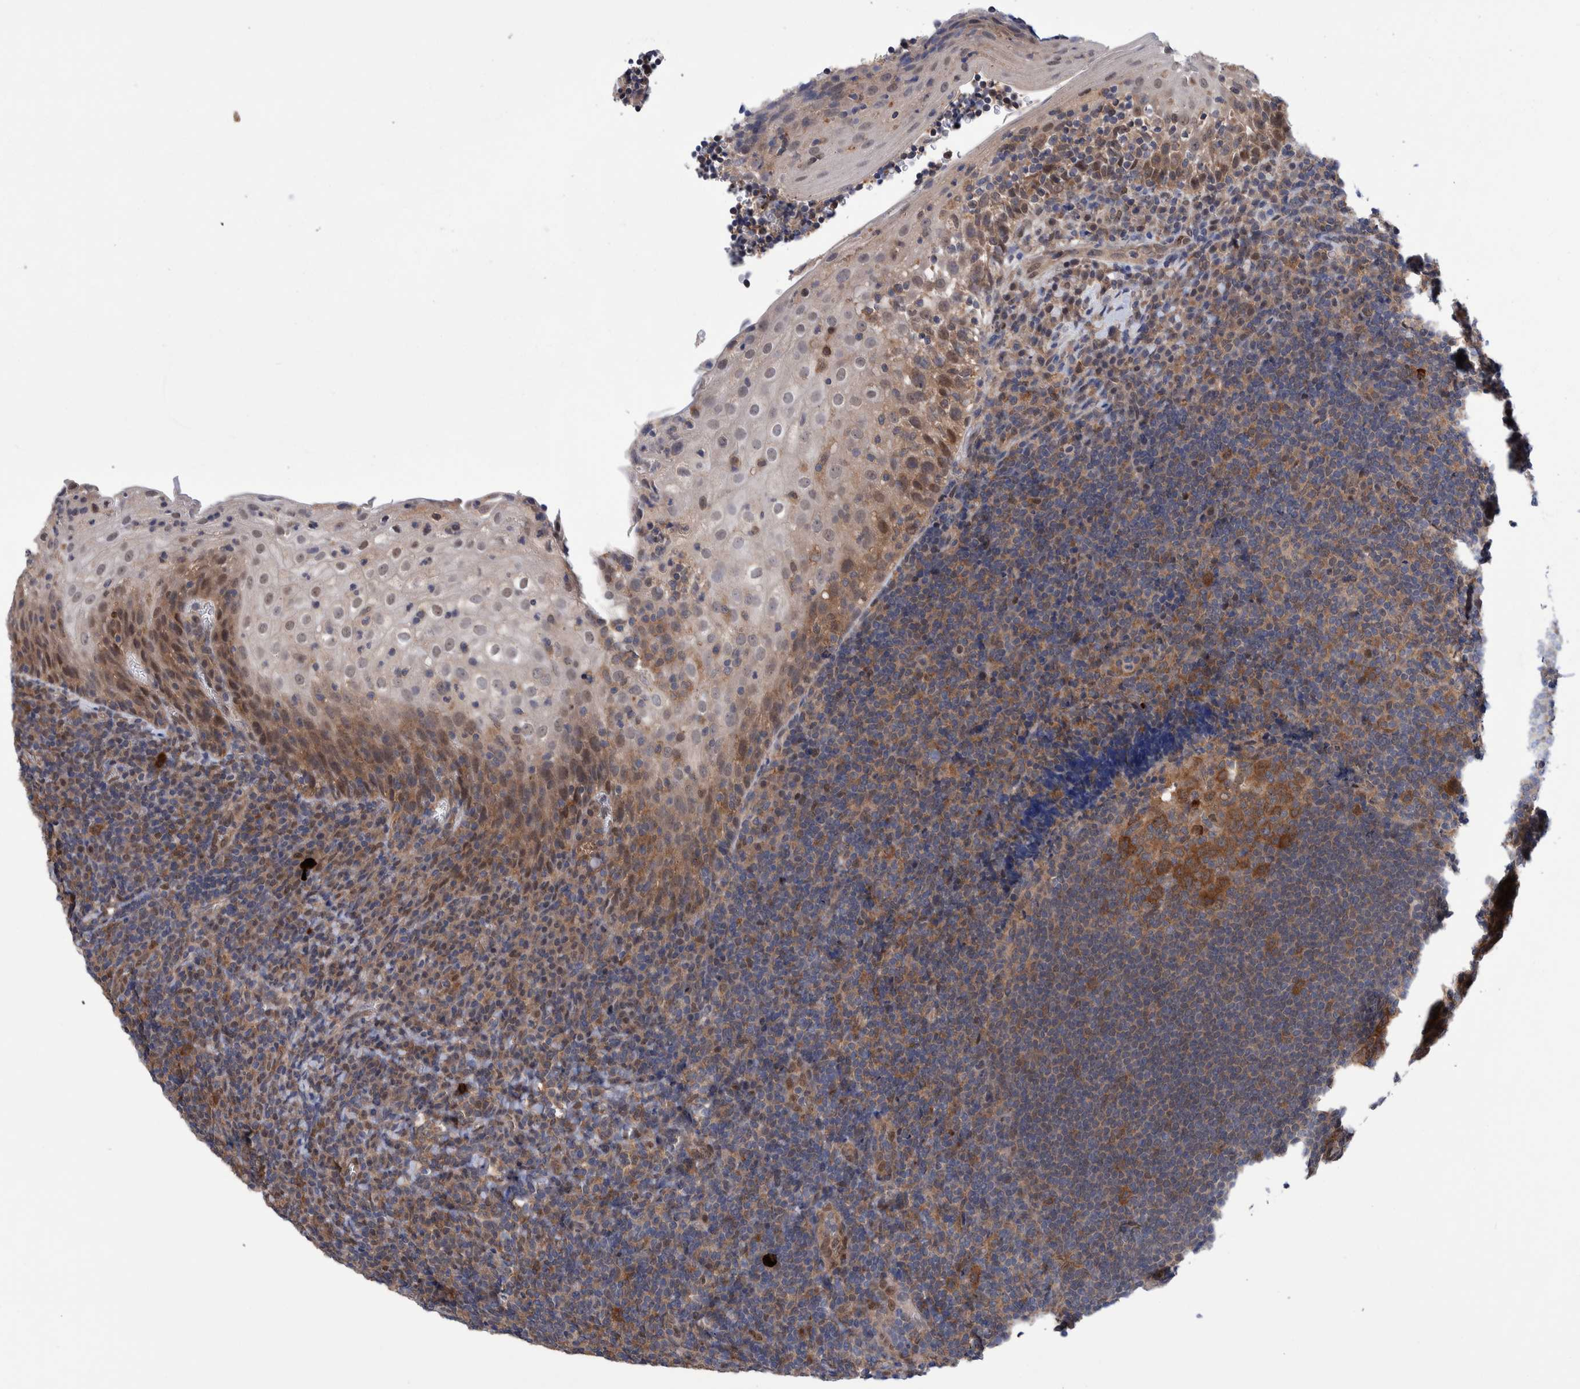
{"staining": {"intensity": "strong", "quantity": ">75%", "location": "cytoplasmic/membranous"}, "tissue": "tonsil", "cell_type": "Germinal center cells", "image_type": "normal", "snomed": [{"axis": "morphology", "description": "Normal tissue, NOS"}, {"axis": "topography", "description": "Tonsil"}], "caption": "DAB immunohistochemical staining of normal tonsil shows strong cytoplasmic/membranous protein positivity in about >75% of germinal center cells. The protein of interest is shown in brown color, while the nuclei are stained blue.", "gene": "PFAS", "patient": {"sex": "male", "age": 37}}